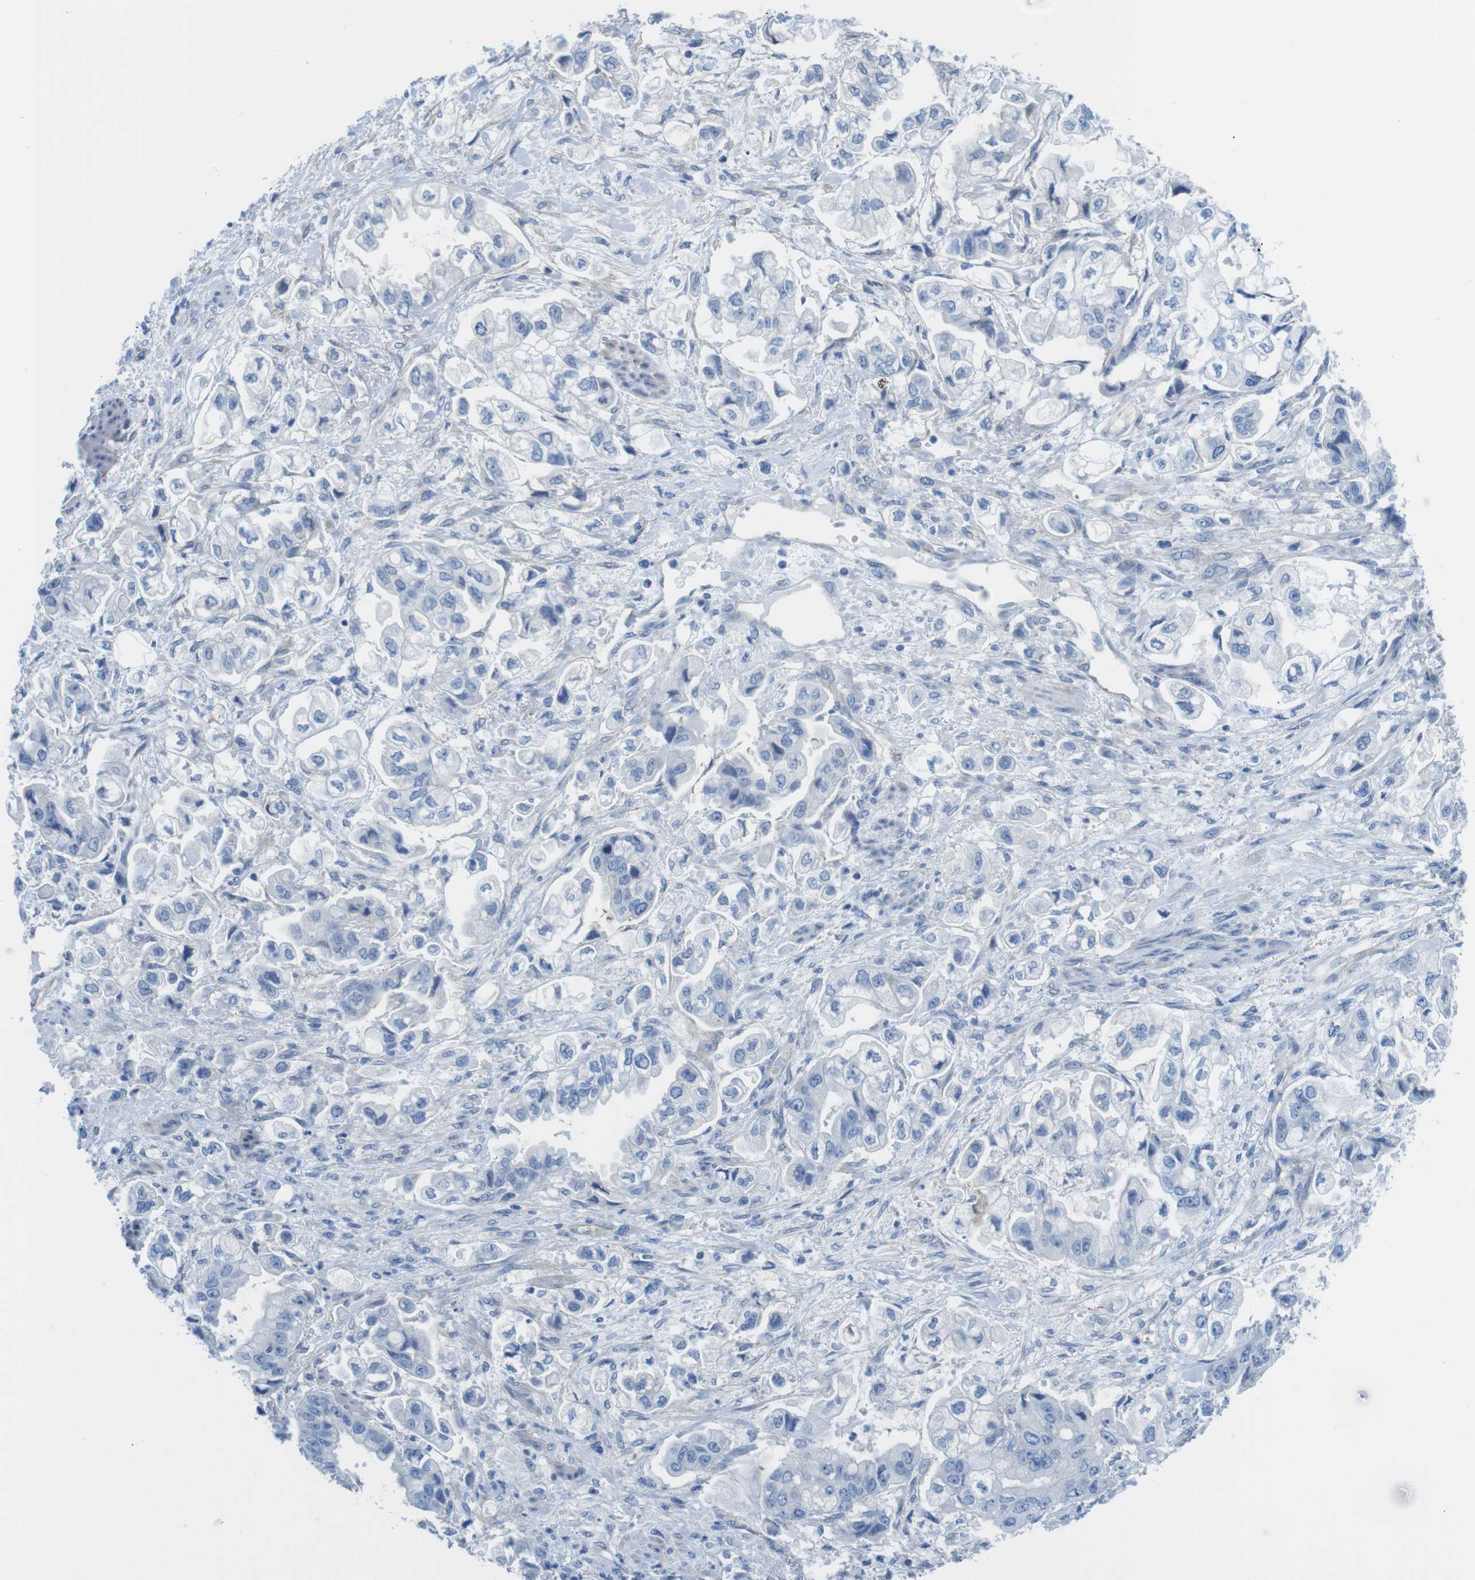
{"staining": {"intensity": "negative", "quantity": "none", "location": "none"}, "tissue": "stomach cancer", "cell_type": "Tumor cells", "image_type": "cancer", "snomed": [{"axis": "morphology", "description": "Normal tissue, NOS"}, {"axis": "morphology", "description": "Adenocarcinoma, NOS"}, {"axis": "topography", "description": "Stomach"}], "caption": "Tumor cells are negative for protein expression in human stomach cancer (adenocarcinoma). Brightfield microscopy of IHC stained with DAB (3,3'-diaminobenzidine) (brown) and hematoxylin (blue), captured at high magnification.", "gene": "CDH8", "patient": {"sex": "male", "age": 62}}